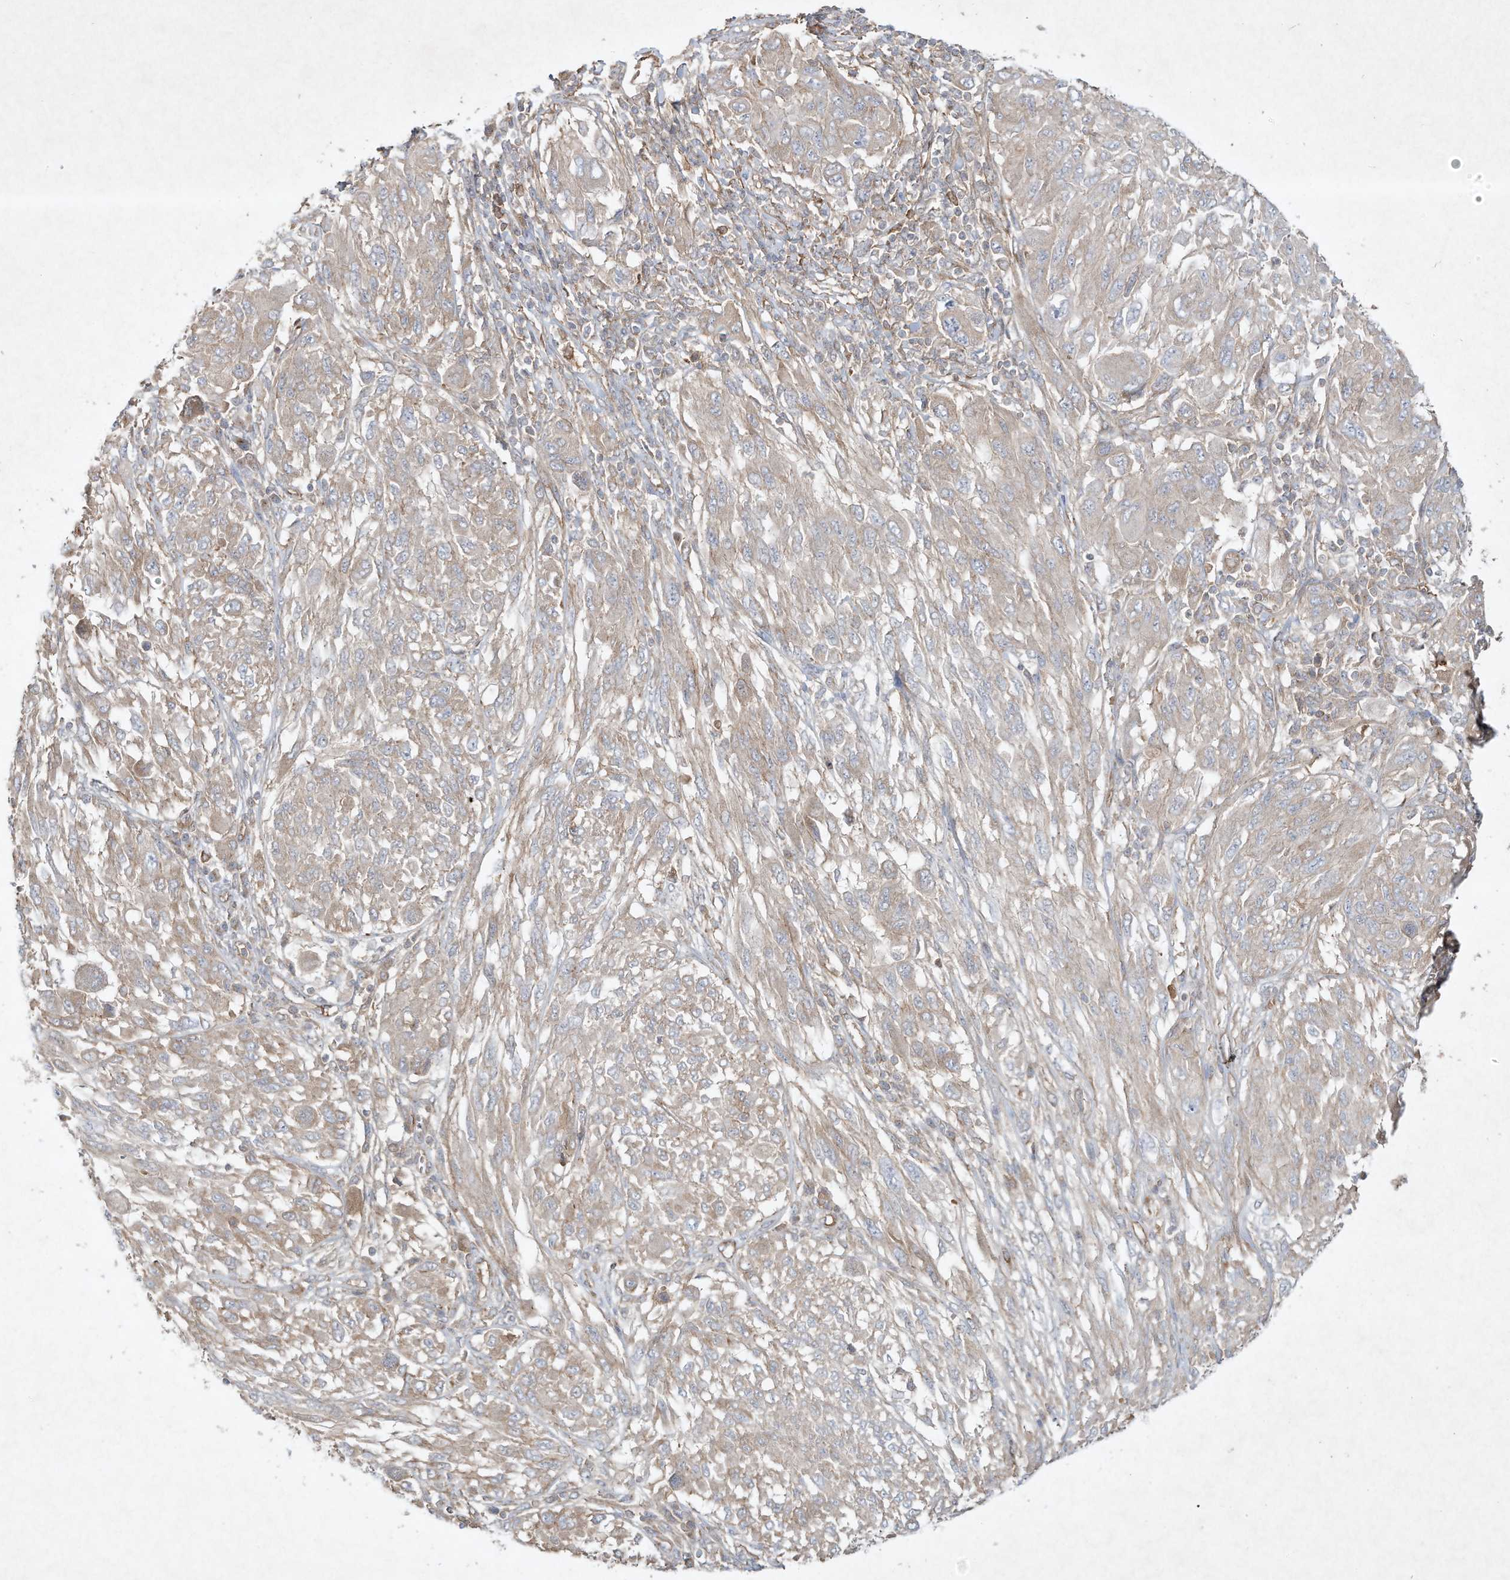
{"staining": {"intensity": "weak", "quantity": "<25%", "location": "cytoplasmic/membranous"}, "tissue": "melanoma", "cell_type": "Tumor cells", "image_type": "cancer", "snomed": [{"axis": "morphology", "description": "Malignant melanoma, NOS"}, {"axis": "topography", "description": "Skin"}], "caption": "Melanoma was stained to show a protein in brown. There is no significant positivity in tumor cells. (Brightfield microscopy of DAB immunohistochemistry at high magnification).", "gene": "HTR5A", "patient": {"sex": "female", "age": 91}}